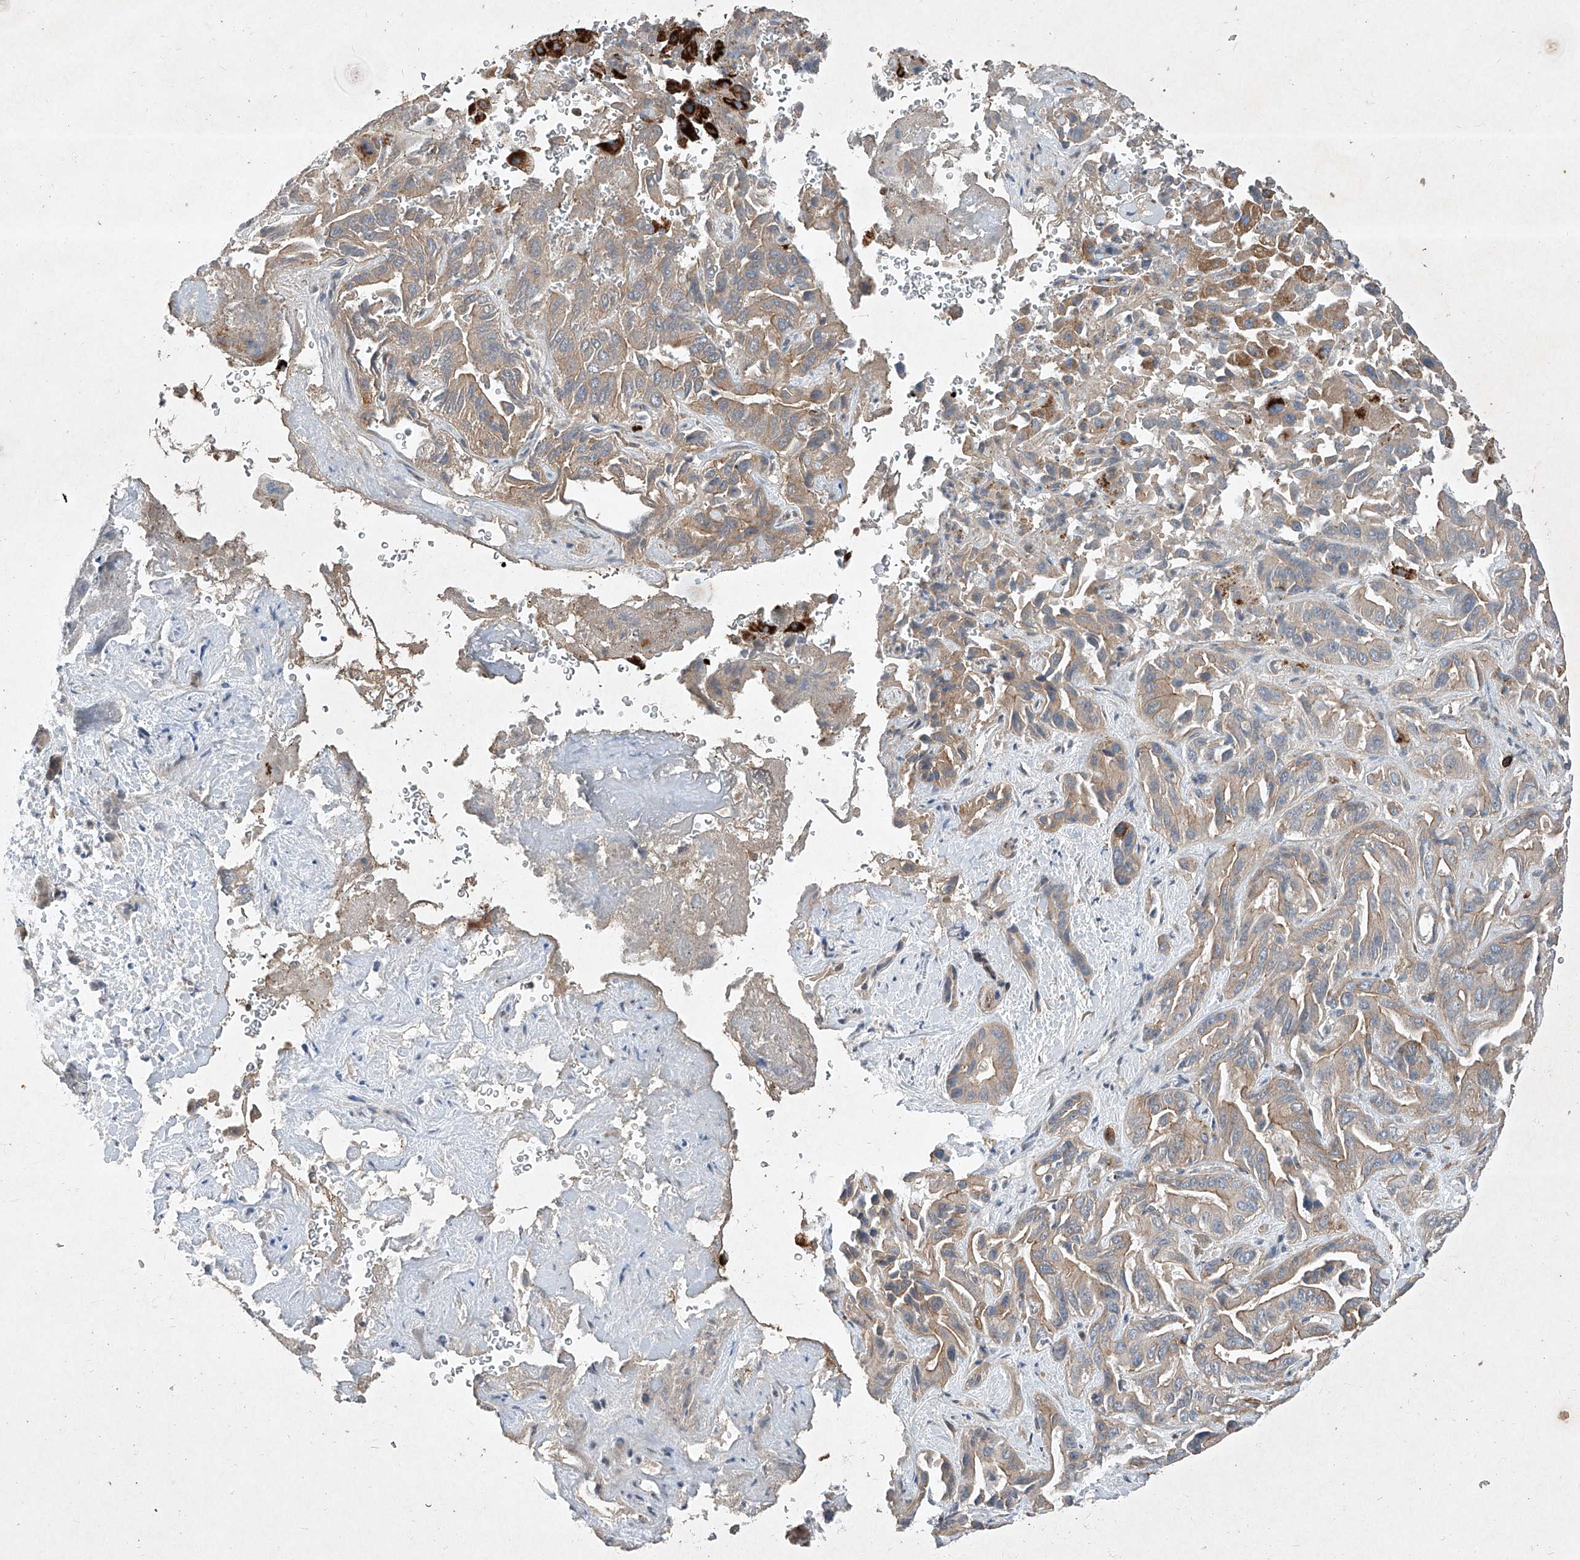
{"staining": {"intensity": "moderate", "quantity": ">75%", "location": "cytoplasmic/membranous"}, "tissue": "liver cancer", "cell_type": "Tumor cells", "image_type": "cancer", "snomed": [{"axis": "morphology", "description": "Cholangiocarcinoma"}, {"axis": "topography", "description": "Liver"}], "caption": "Immunohistochemistry (IHC) photomicrograph of human liver cancer (cholangiocarcinoma) stained for a protein (brown), which shows medium levels of moderate cytoplasmic/membranous positivity in about >75% of tumor cells.", "gene": "CCN1", "patient": {"sex": "female", "age": 52}}